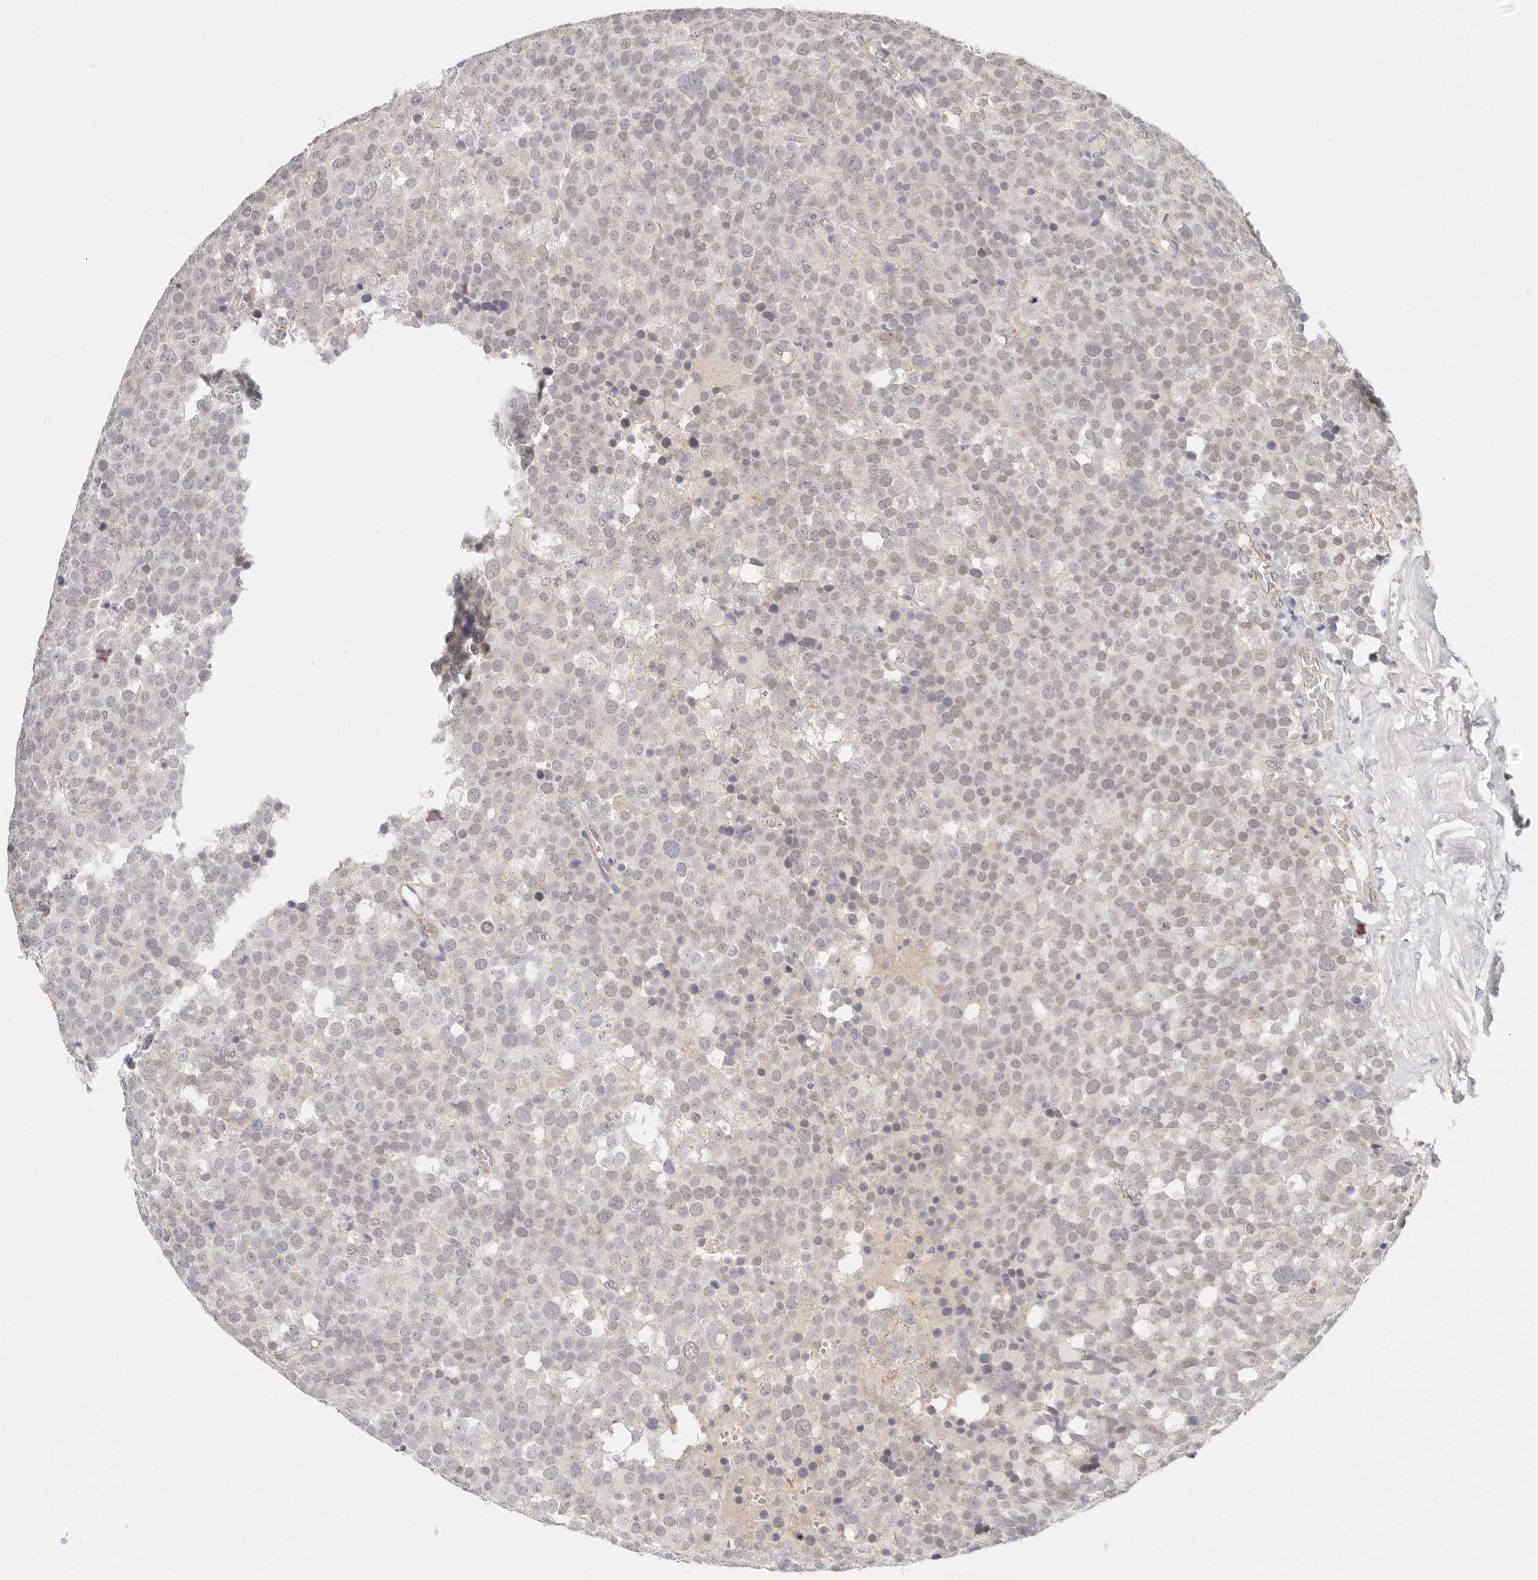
{"staining": {"intensity": "negative", "quantity": "none", "location": "none"}, "tissue": "testis cancer", "cell_type": "Tumor cells", "image_type": "cancer", "snomed": [{"axis": "morphology", "description": "Seminoma, NOS"}, {"axis": "topography", "description": "Testis"}], "caption": "Testis cancer (seminoma) stained for a protein using immunohistochemistry (IHC) shows no staining tumor cells.", "gene": "ANXA9", "patient": {"sex": "male", "age": 71}}